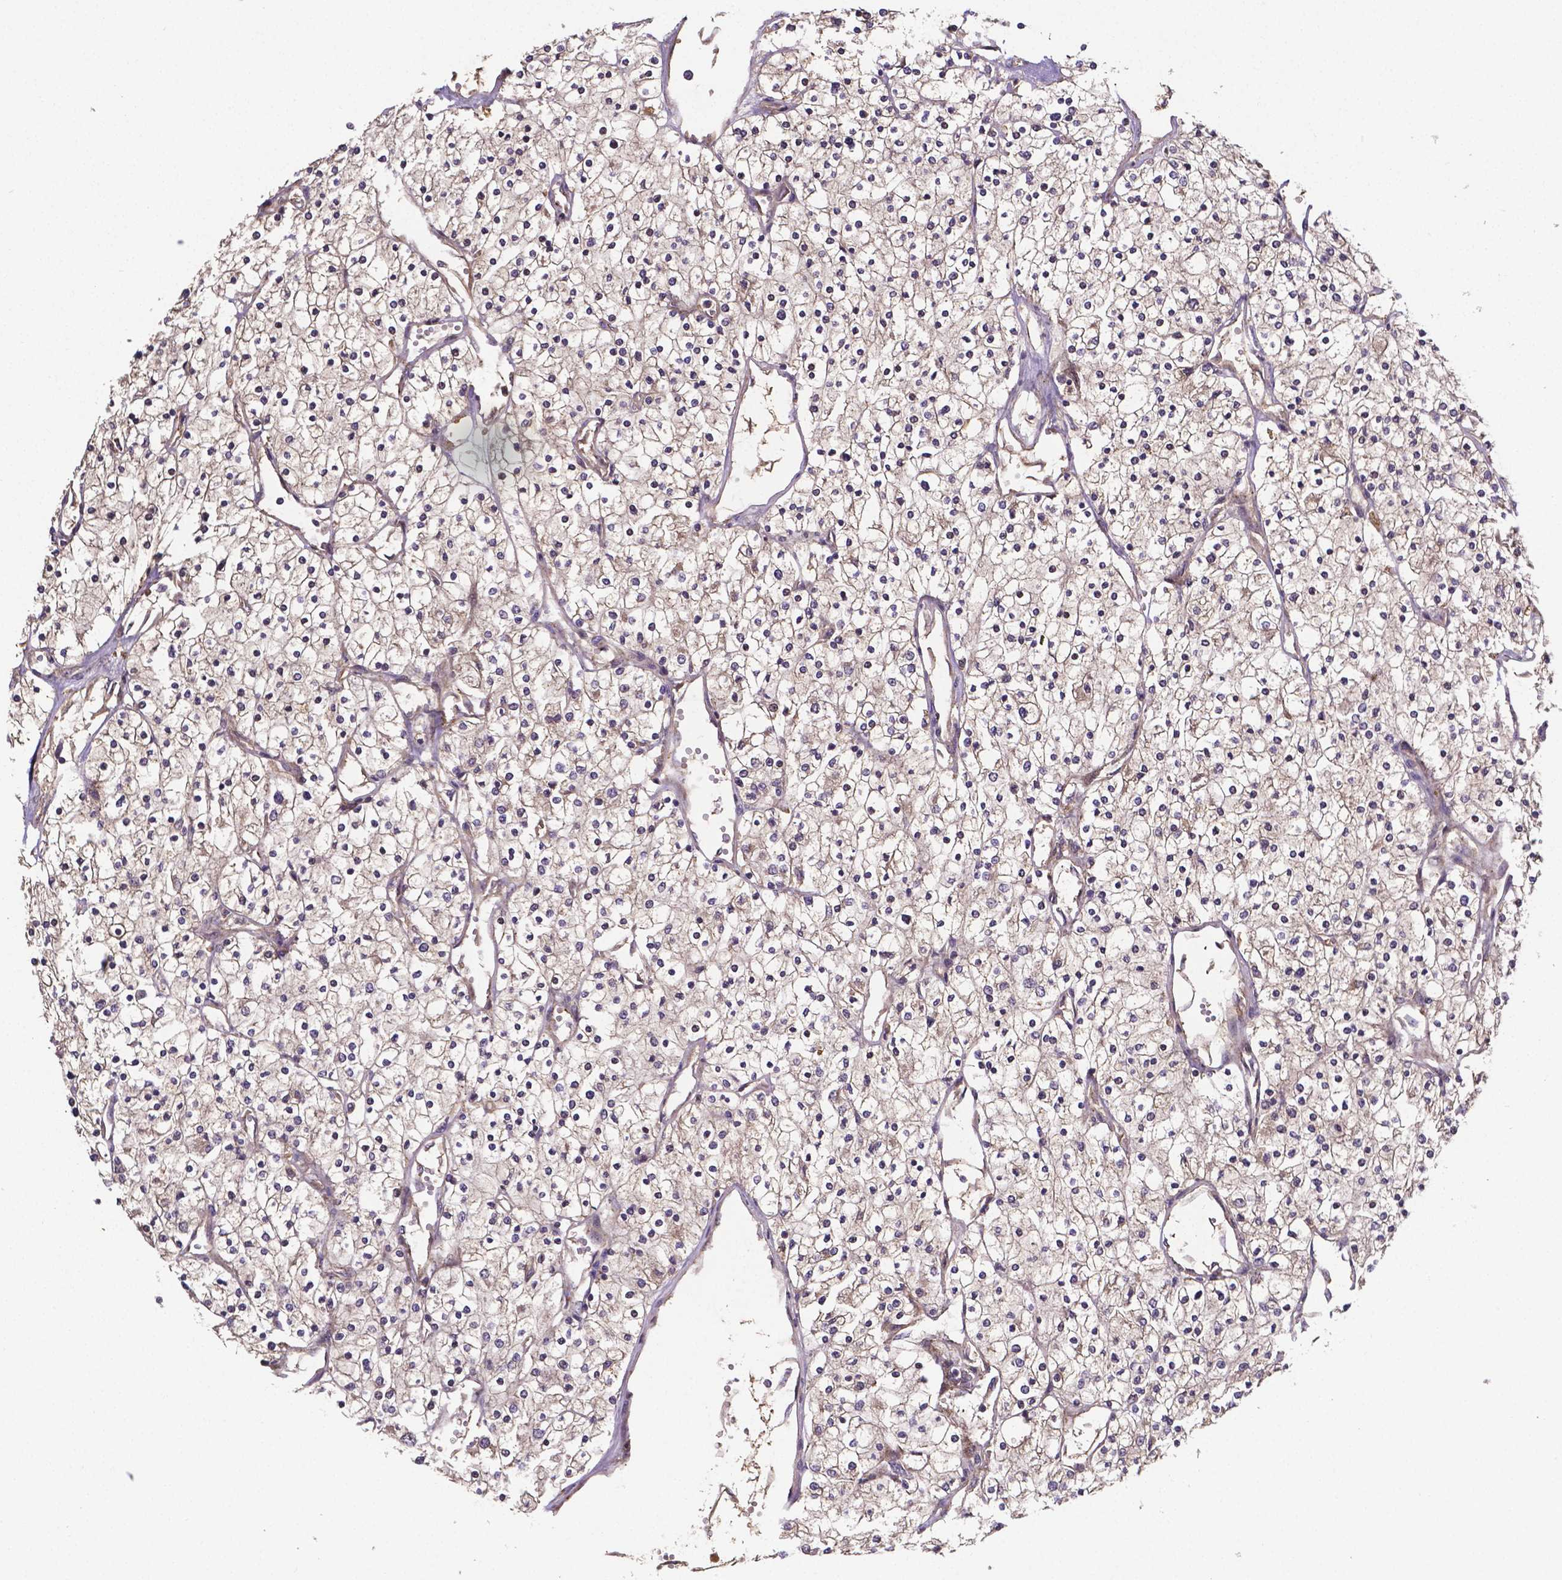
{"staining": {"intensity": "weak", "quantity": "<25%", "location": "cytoplasmic/membranous"}, "tissue": "renal cancer", "cell_type": "Tumor cells", "image_type": "cancer", "snomed": [{"axis": "morphology", "description": "Adenocarcinoma, NOS"}, {"axis": "topography", "description": "Kidney"}], "caption": "DAB (3,3'-diaminobenzidine) immunohistochemical staining of human renal cancer demonstrates no significant positivity in tumor cells.", "gene": "RNF123", "patient": {"sex": "male", "age": 80}}